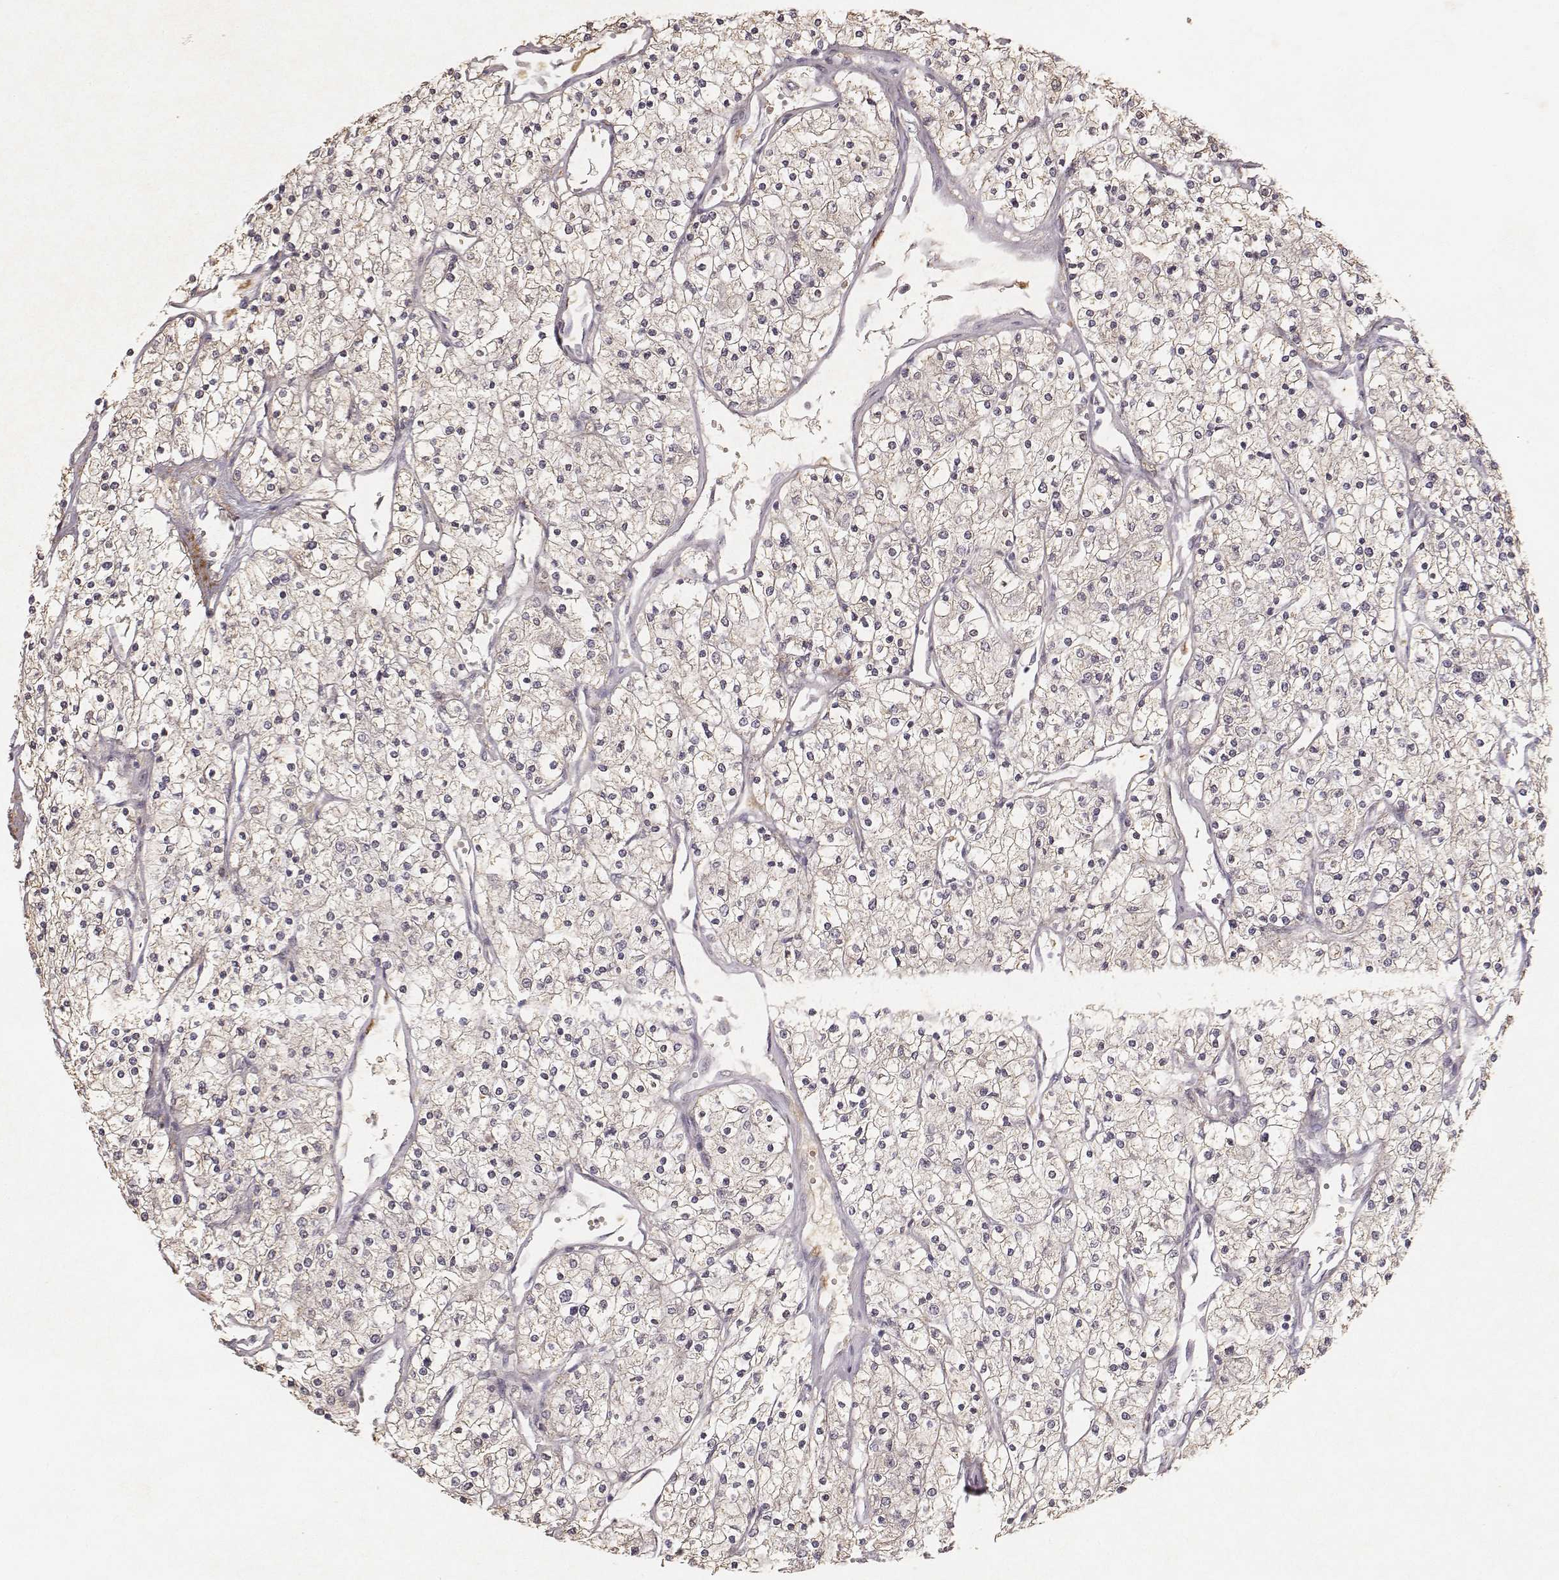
{"staining": {"intensity": "negative", "quantity": "none", "location": "none"}, "tissue": "renal cancer", "cell_type": "Tumor cells", "image_type": "cancer", "snomed": [{"axis": "morphology", "description": "Adenocarcinoma, NOS"}, {"axis": "topography", "description": "Kidney"}], "caption": "A high-resolution image shows immunohistochemistry staining of renal cancer (adenocarcinoma), which exhibits no significant positivity in tumor cells.", "gene": "MADCAM1", "patient": {"sex": "male", "age": 80}}